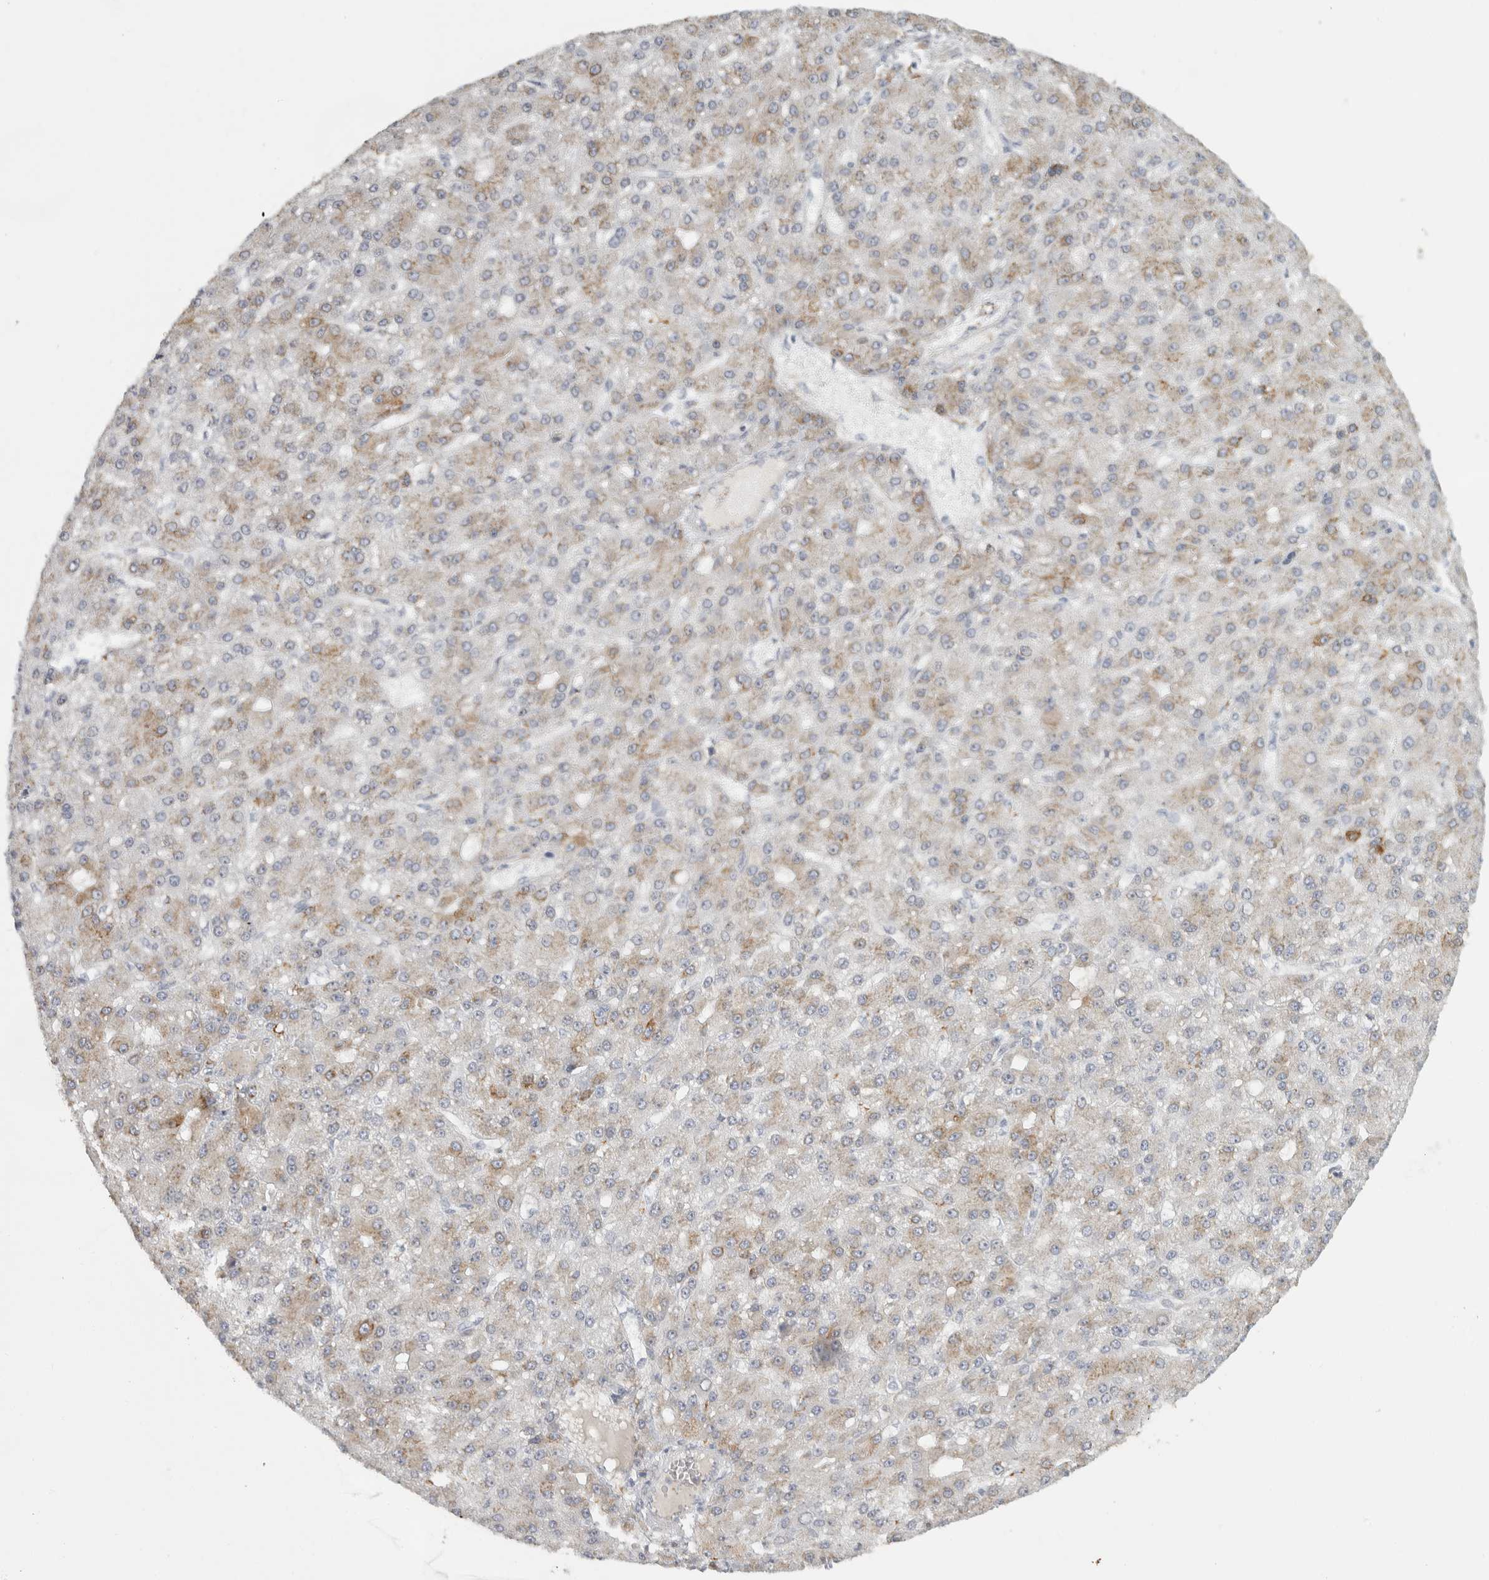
{"staining": {"intensity": "weak", "quantity": "25%-75%", "location": "cytoplasmic/membranous"}, "tissue": "liver cancer", "cell_type": "Tumor cells", "image_type": "cancer", "snomed": [{"axis": "morphology", "description": "Carcinoma, Hepatocellular, NOS"}, {"axis": "topography", "description": "Liver"}], "caption": "An image showing weak cytoplasmic/membranous positivity in approximately 25%-75% of tumor cells in hepatocellular carcinoma (liver), as visualized by brown immunohistochemical staining.", "gene": "OSTN", "patient": {"sex": "male", "age": 67}}